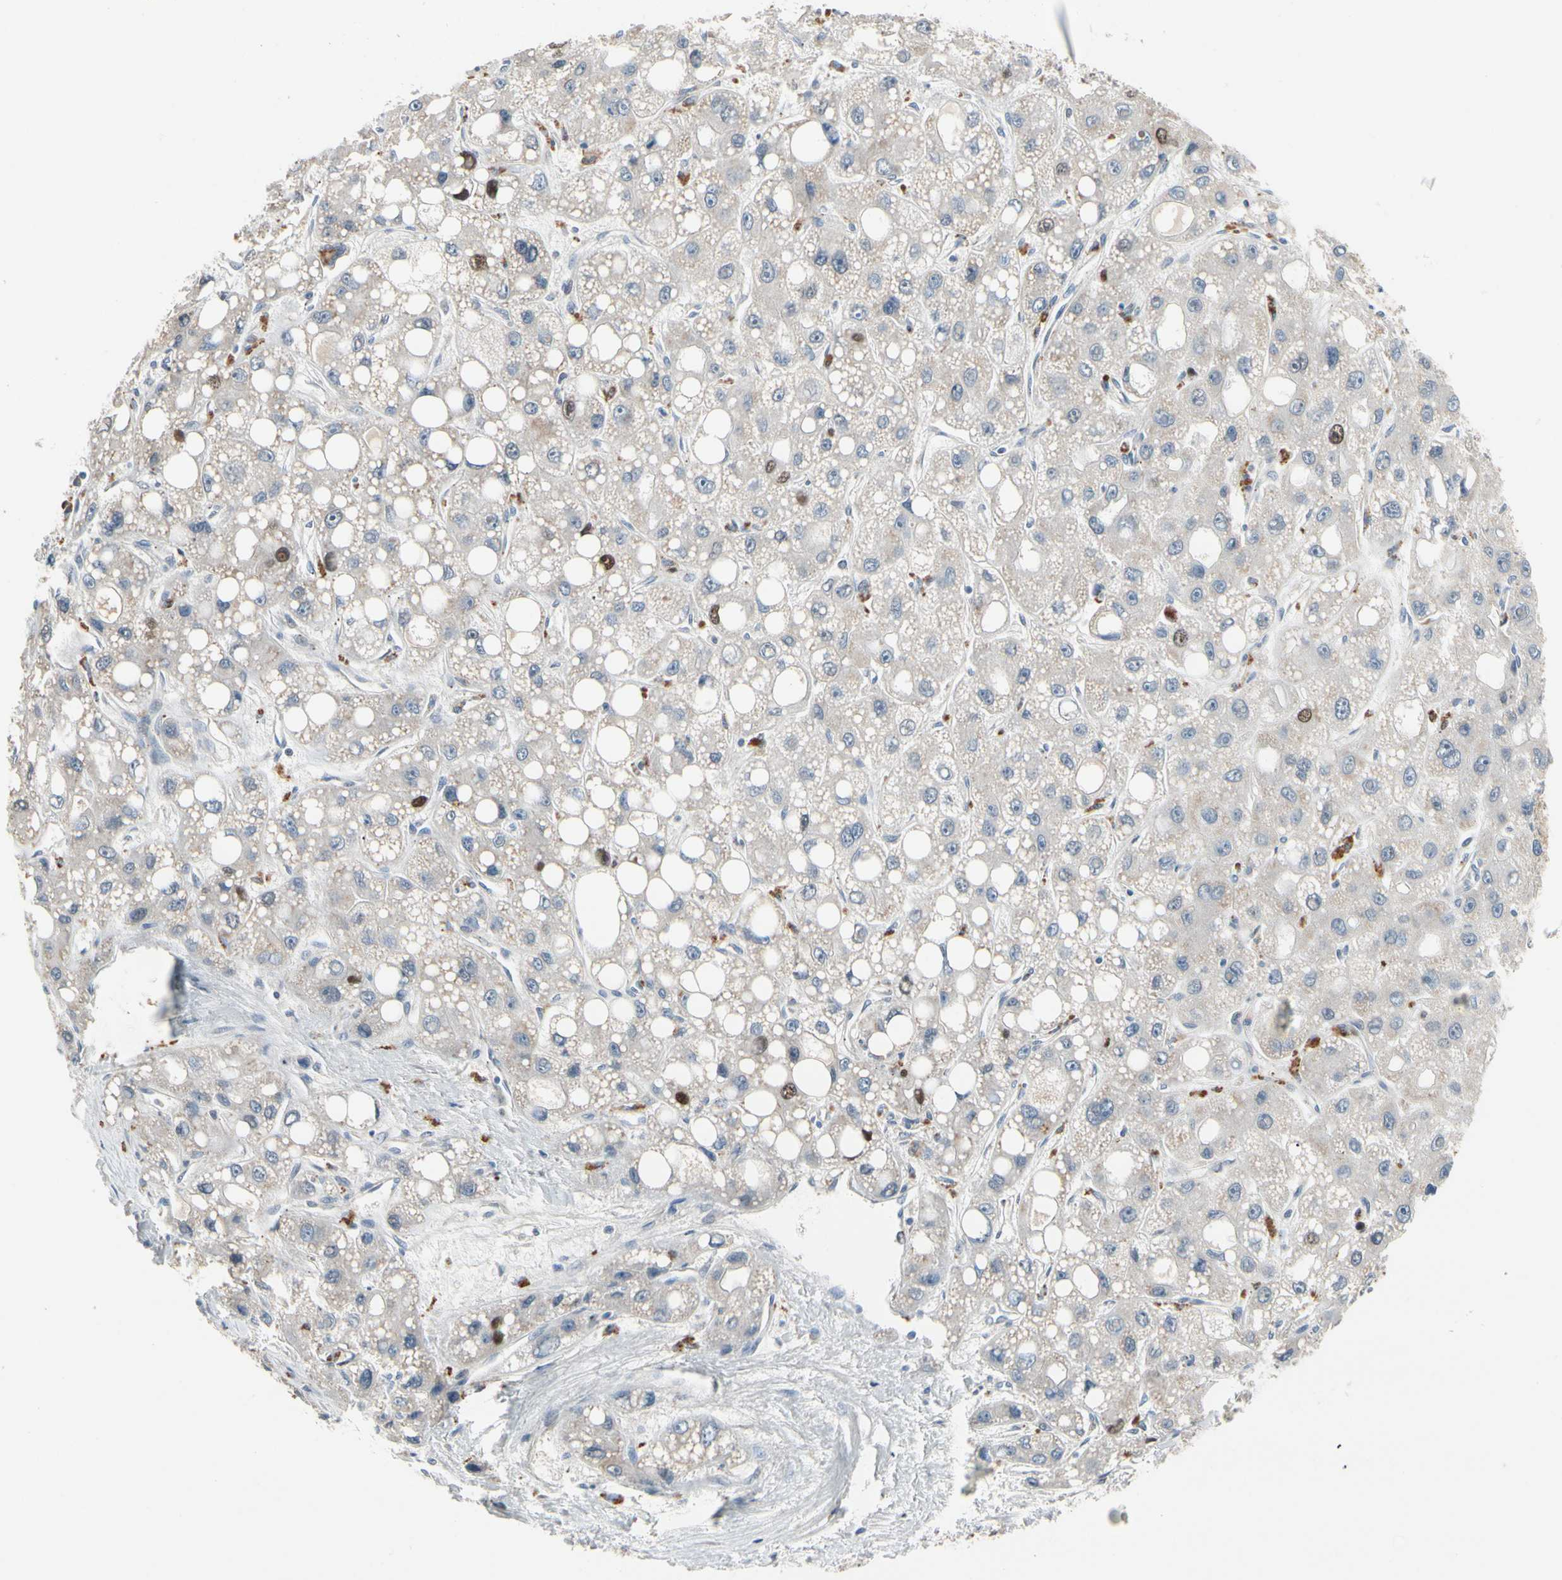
{"staining": {"intensity": "moderate", "quantity": "<25%", "location": "nuclear"}, "tissue": "liver cancer", "cell_type": "Tumor cells", "image_type": "cancer", "snomed": [{"axis": "morphology", "description": "Carcinoma, Hepatocellular, NOS"}, {"axis": "topography", "description": "Liver"}], "caption": "DAB immunohistochemical staining of human liver cancer (hepatocellular carcinoma) demonstrates moderate nuclear protein positivity in approximately <25% of tumor cells.", "gene": "ZKSCAN4", "patient": {"sex": "male", "age": 55}}